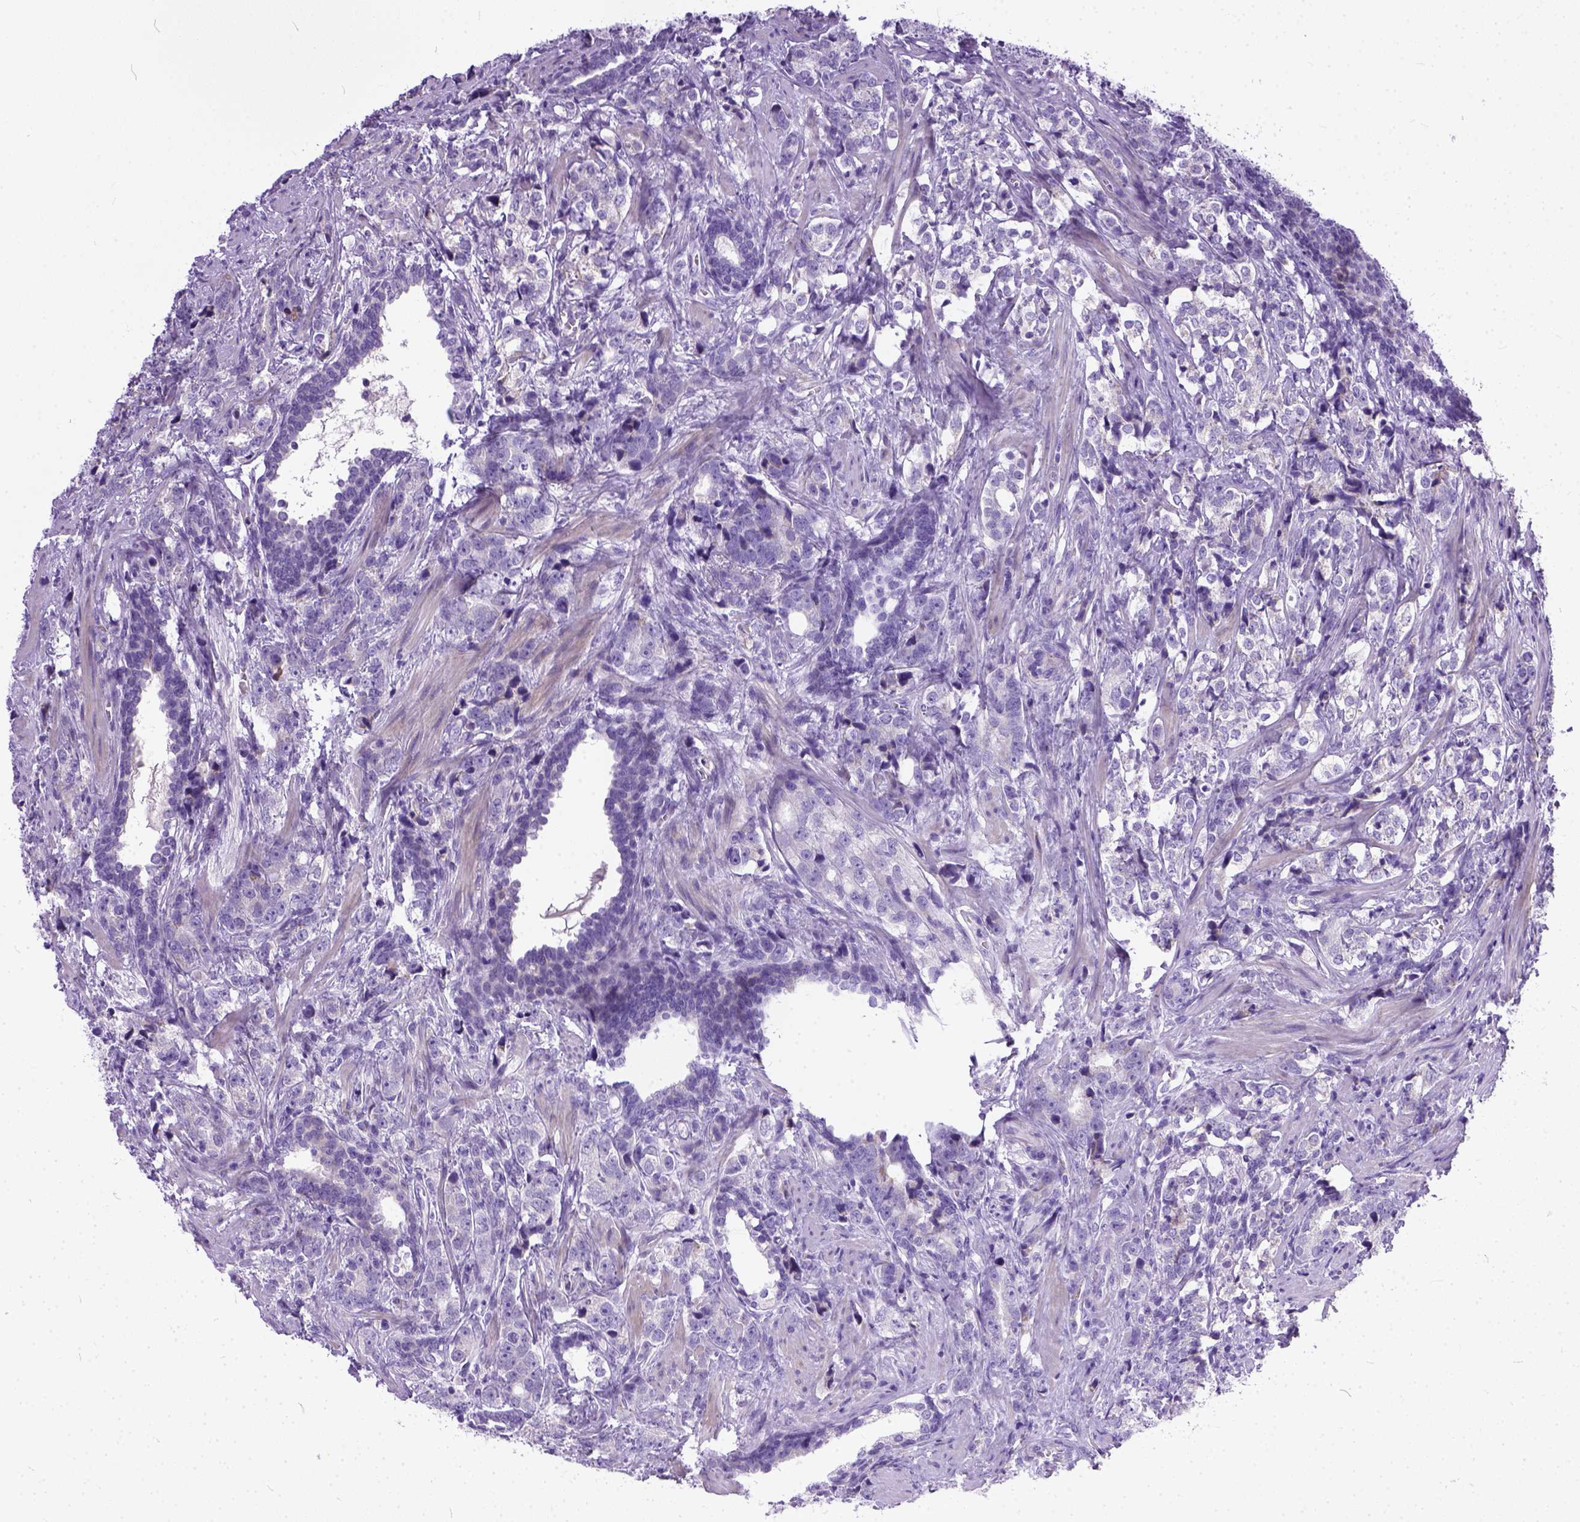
{"staining": {"intensity": "negative", "quantity": "none", "location": "none"}, "tissue": "prostate cancer", "cell_type": "Tumor cells", "image_type": "cancer", "snomed": [{"axis": "morphology", "description": "Adenocarcinoma, NOS"}, {"axis": "topography", "description": "Prostate and seminal vesicle, NOS"}], "caption": "Tumor cells are negative for brown protein staining in prostate cancer (adenocarcinoma).", "gene": "PLK5", "patient": {"sex": "male", "age": 63}}